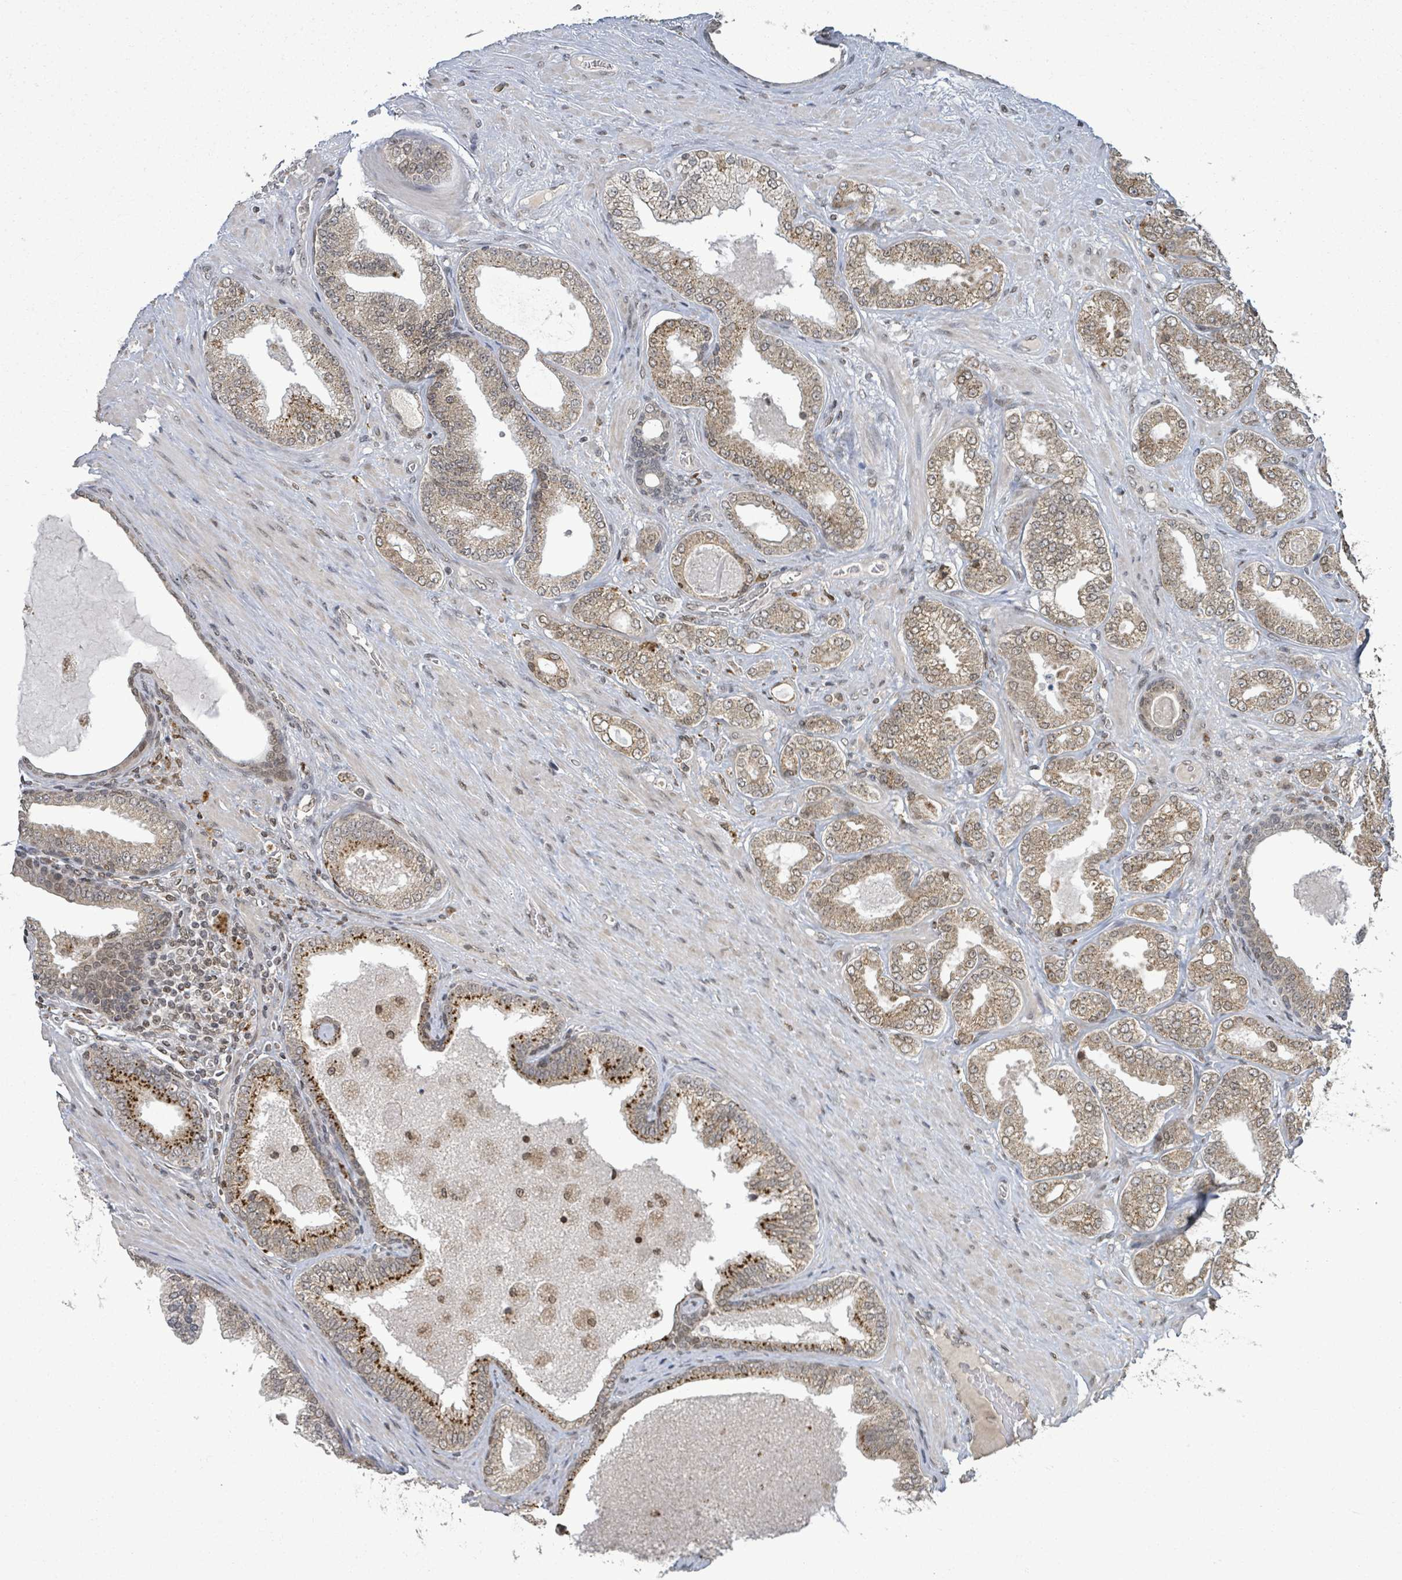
{"staining": {"intensity": "moderate", "quantity": ">75%", "location": "cytoplasmic/membranous,nuclear"}, "tissue": "prostate cancer", "cell_type": "Tumor cells", "image_type": "cancer", "snomed": [{"axis": "morphology", "description": "Adenocarcinoma, Low grade"}, {"axis": "topography", "description": "Prostate"}], "caption": "Adenocarcinoma (low-grade) (prostate) tissue displays moderate cytoplasmic/membranous and nuclear expression in approximately >75% of tumor cells Nuclei are stained in blue.", "gene": "SBF2", "patient": {"sex": "male", "age": 63}}